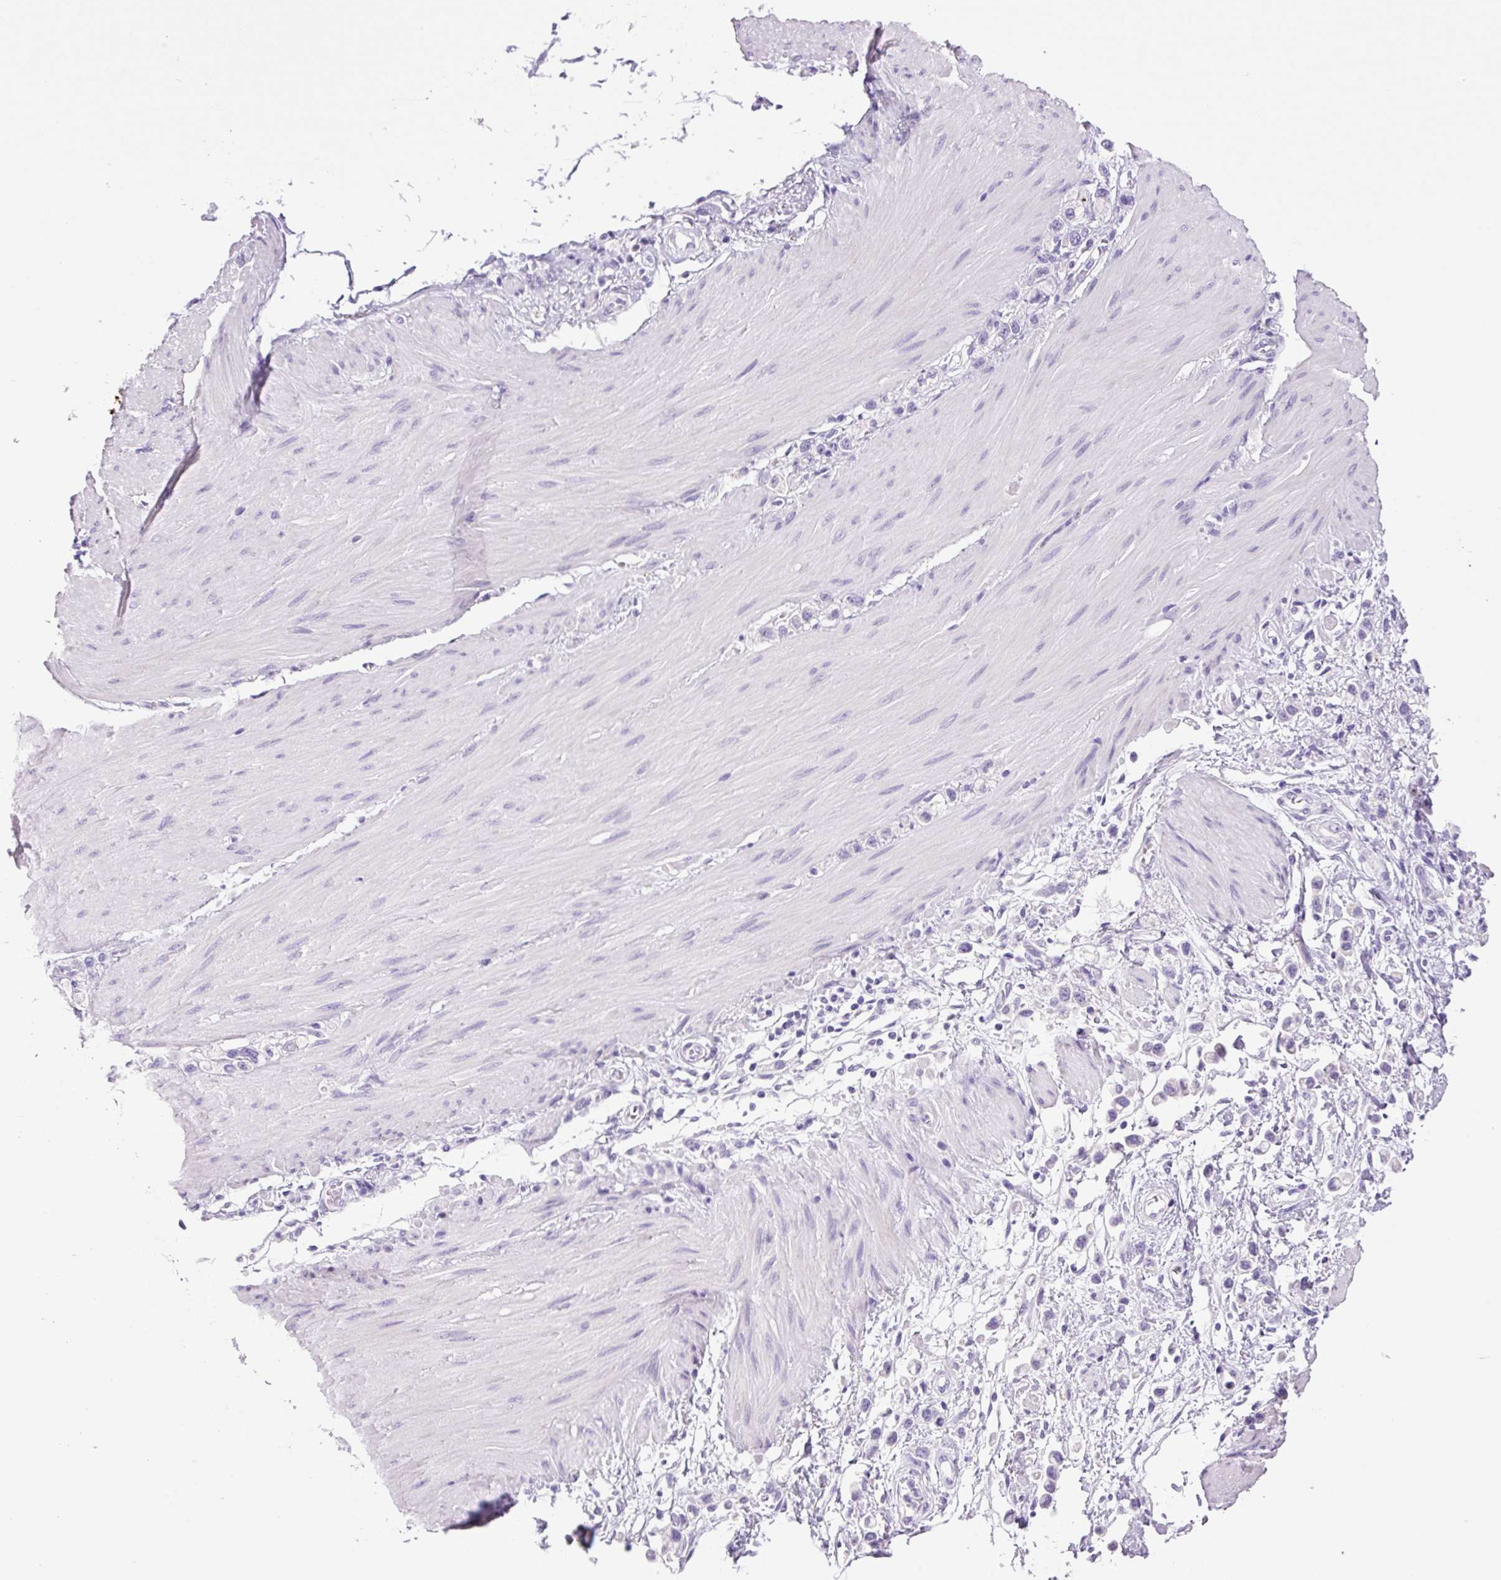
{"staining": {"intensity": "negative", "quantity": "none", "location": "none"}, "tissue": "stomach cancer", "cell_type": "Tumor cells", "image_type": "cancer", "snomed": [{"axis": "morphology", "description": "Adenocarcinoma, NOS"}, {"axis": "topography", "description": "Stomach"}], "caption": "Tumor cells are negative for protein expression in human stomach cancer (adenocarcinoma).", "gene": "CHGA", "patient": {"sex": "female", "age": 65}}